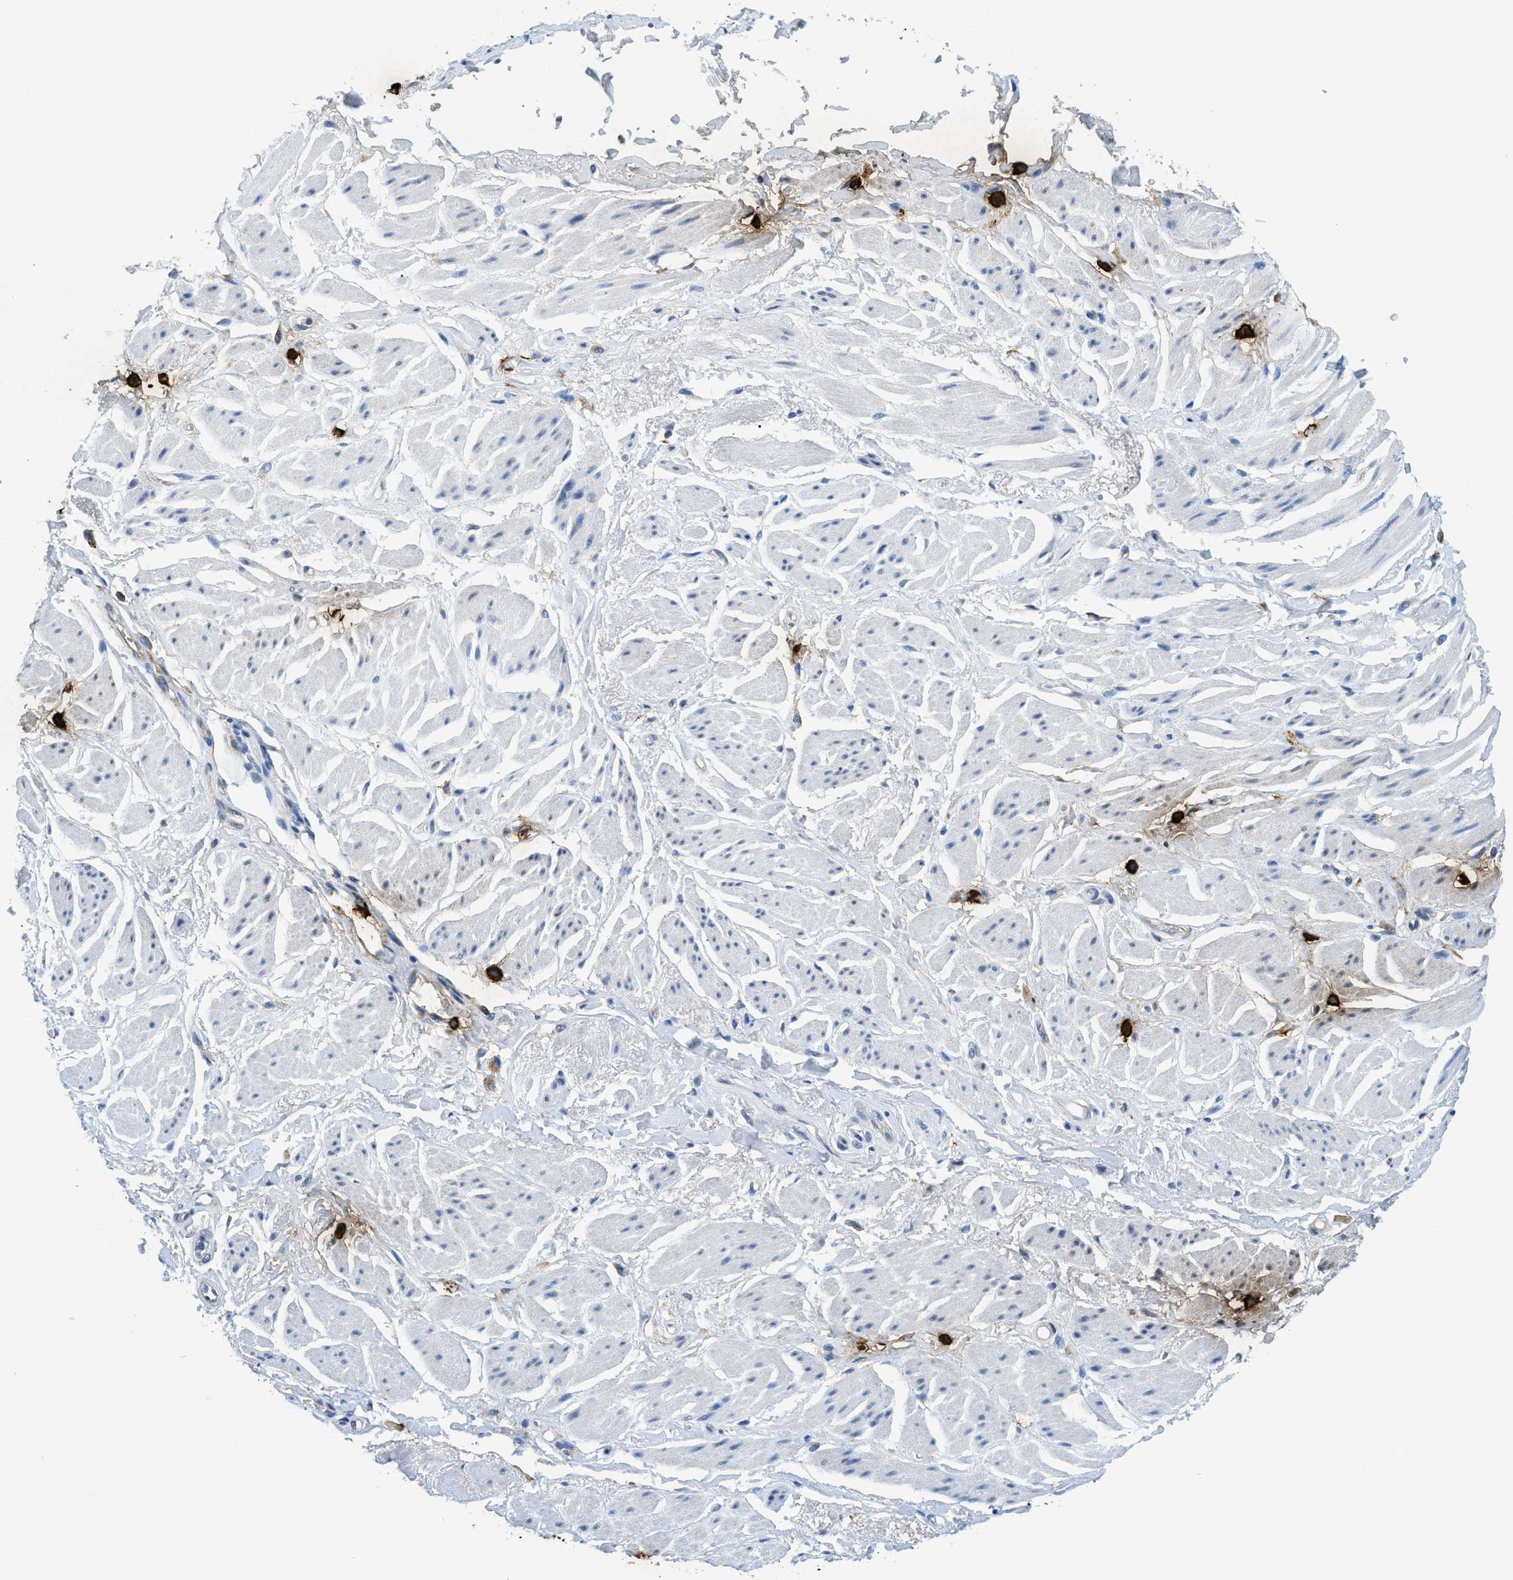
{"staining": {"intensity": "negative", "quantity": "none", "location": "none"}, "tissue": "adipose tissue", "cell_type": "Adipocytes", "image_type": "normal", "snomed": [{"axis": "morphology", "description": "Normal tissue, NOS"}, {"axis": "topography", "description": "Soft tissue"}, {"axis": "topography", "description": "Peripheral nerve tissue"}], "caption": "Adipose tissue stained for a protein using immunohistochemistry shows no expression adipocytes.", "gene": "TPSAB1", "patient": {"sex": "female", "age": 71}}